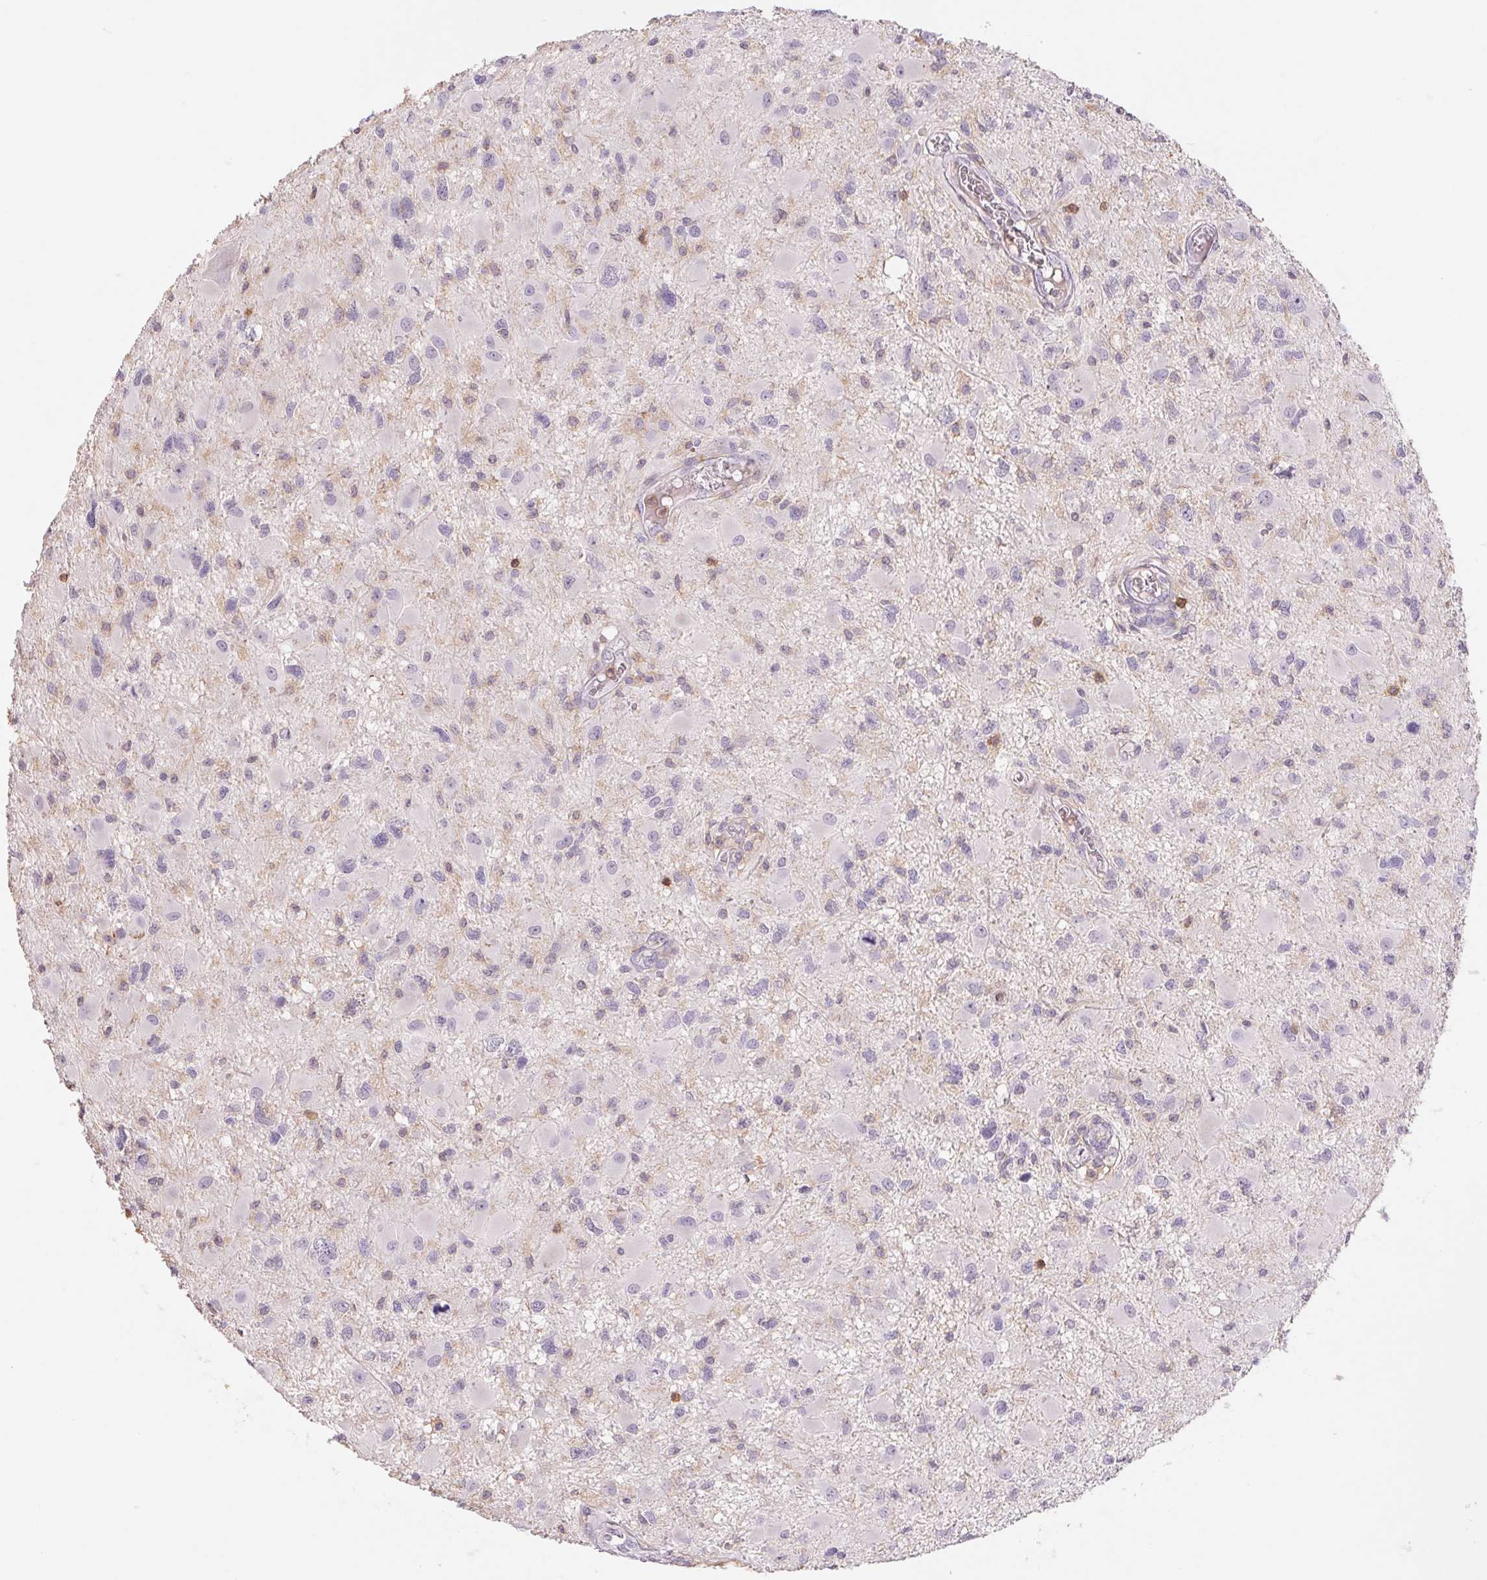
{"staining": {"intensity": "negative", "quantity": "none", "location": "none"}, "tissue": "glioma", "cell_type": "Tumor cells", "image_type": "cancer", "snomed": [{"axis": "morphology", "description": "Glioma, malignant, High grade"}, {"axis": "topography", "description": "Brain"}], "caption": "Glioma stained for a protein using immunohistochemistry displays no staining tumor cells.", "gene": "KIF26A", "patient": {"sex": "male", "age": 54}}